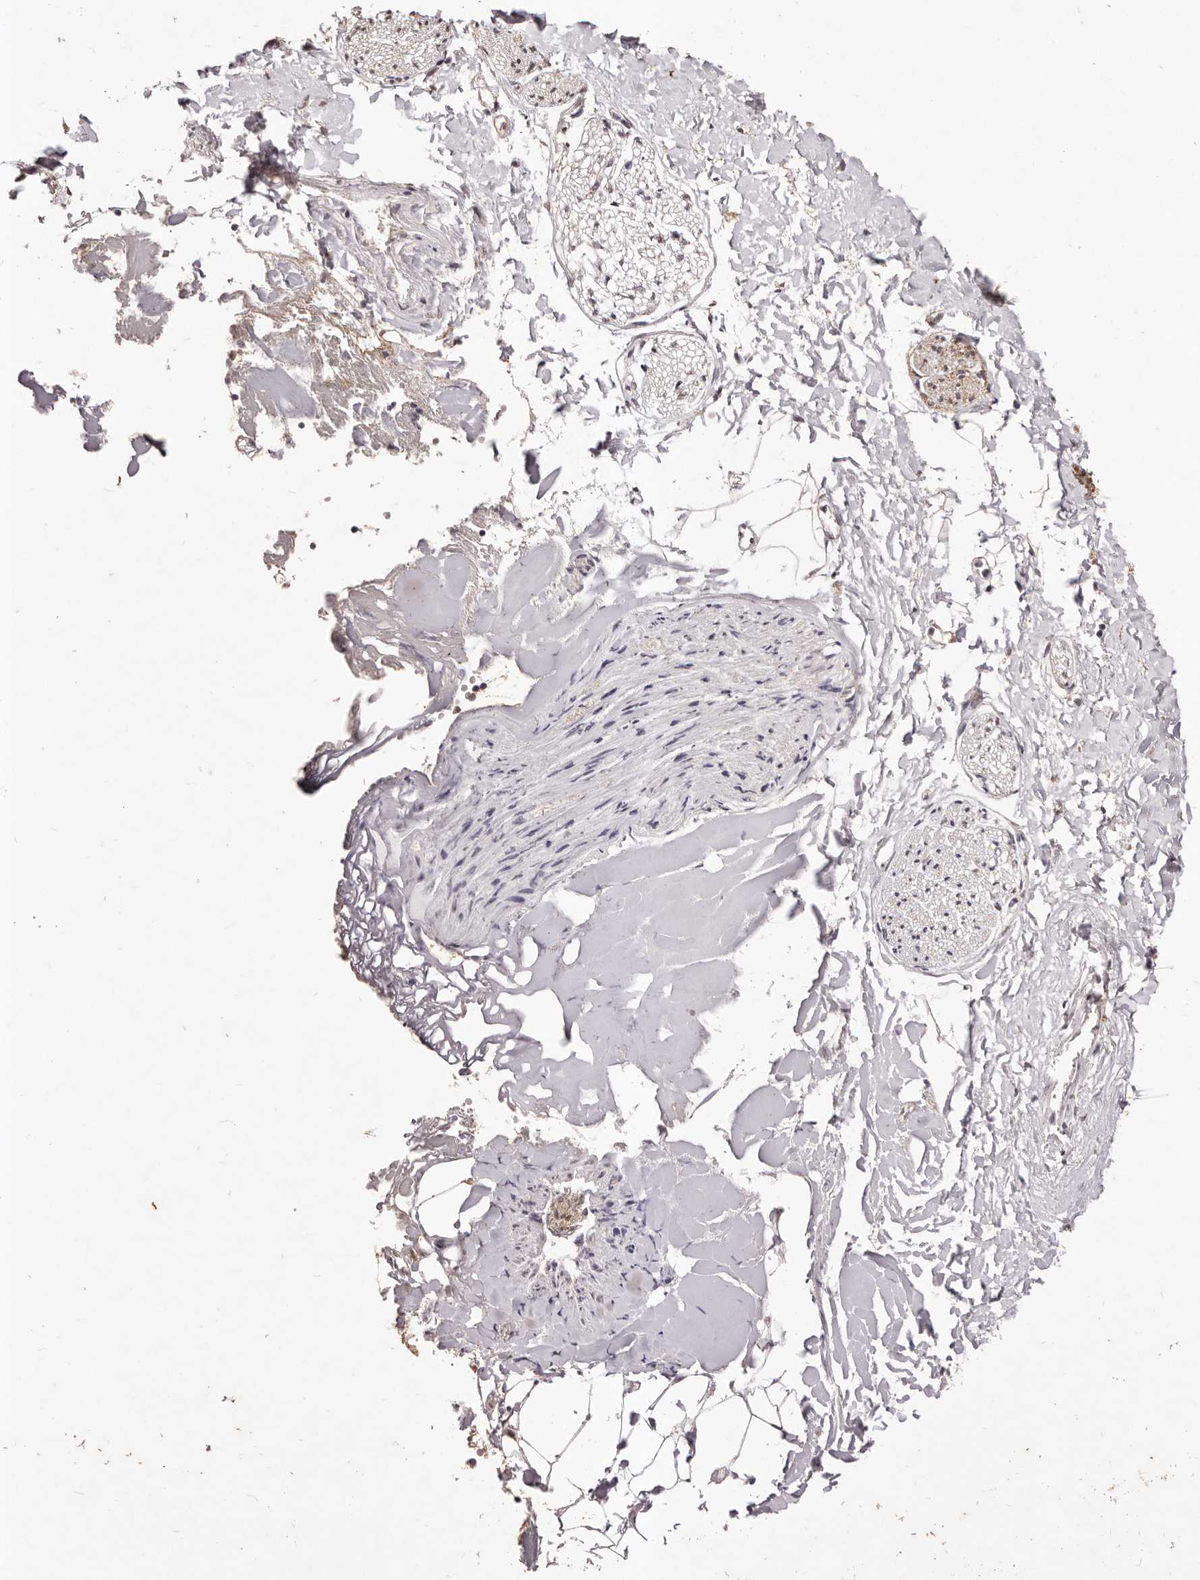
{"staining": {"intensity": "moderate", "quantity": ">75%", "location": "cytoplasmic/membranous"}, "tissue": "adipose tissue", "cell_type": "Adipocytes", "image_type": "normal", "snomed": [{"axis": "morphology", "description": "Normal tissue, NOS"}, {"axis": "morphology", "description": "Adenocarcinoma, NOS"}, {"axis": "topography", "description": "Smooth muscle"}, {"axis": "topography", "description": "Colon"}], "caption": "Immunohistochemical staining of unremarkable adipose tissue shows >75% levels of moderate cytoplasmic/membranous protein staining in approximately >75% of adipocytes.", "gene": "RPS6KA5", "patient": {"sex": "male", "age": 14}}